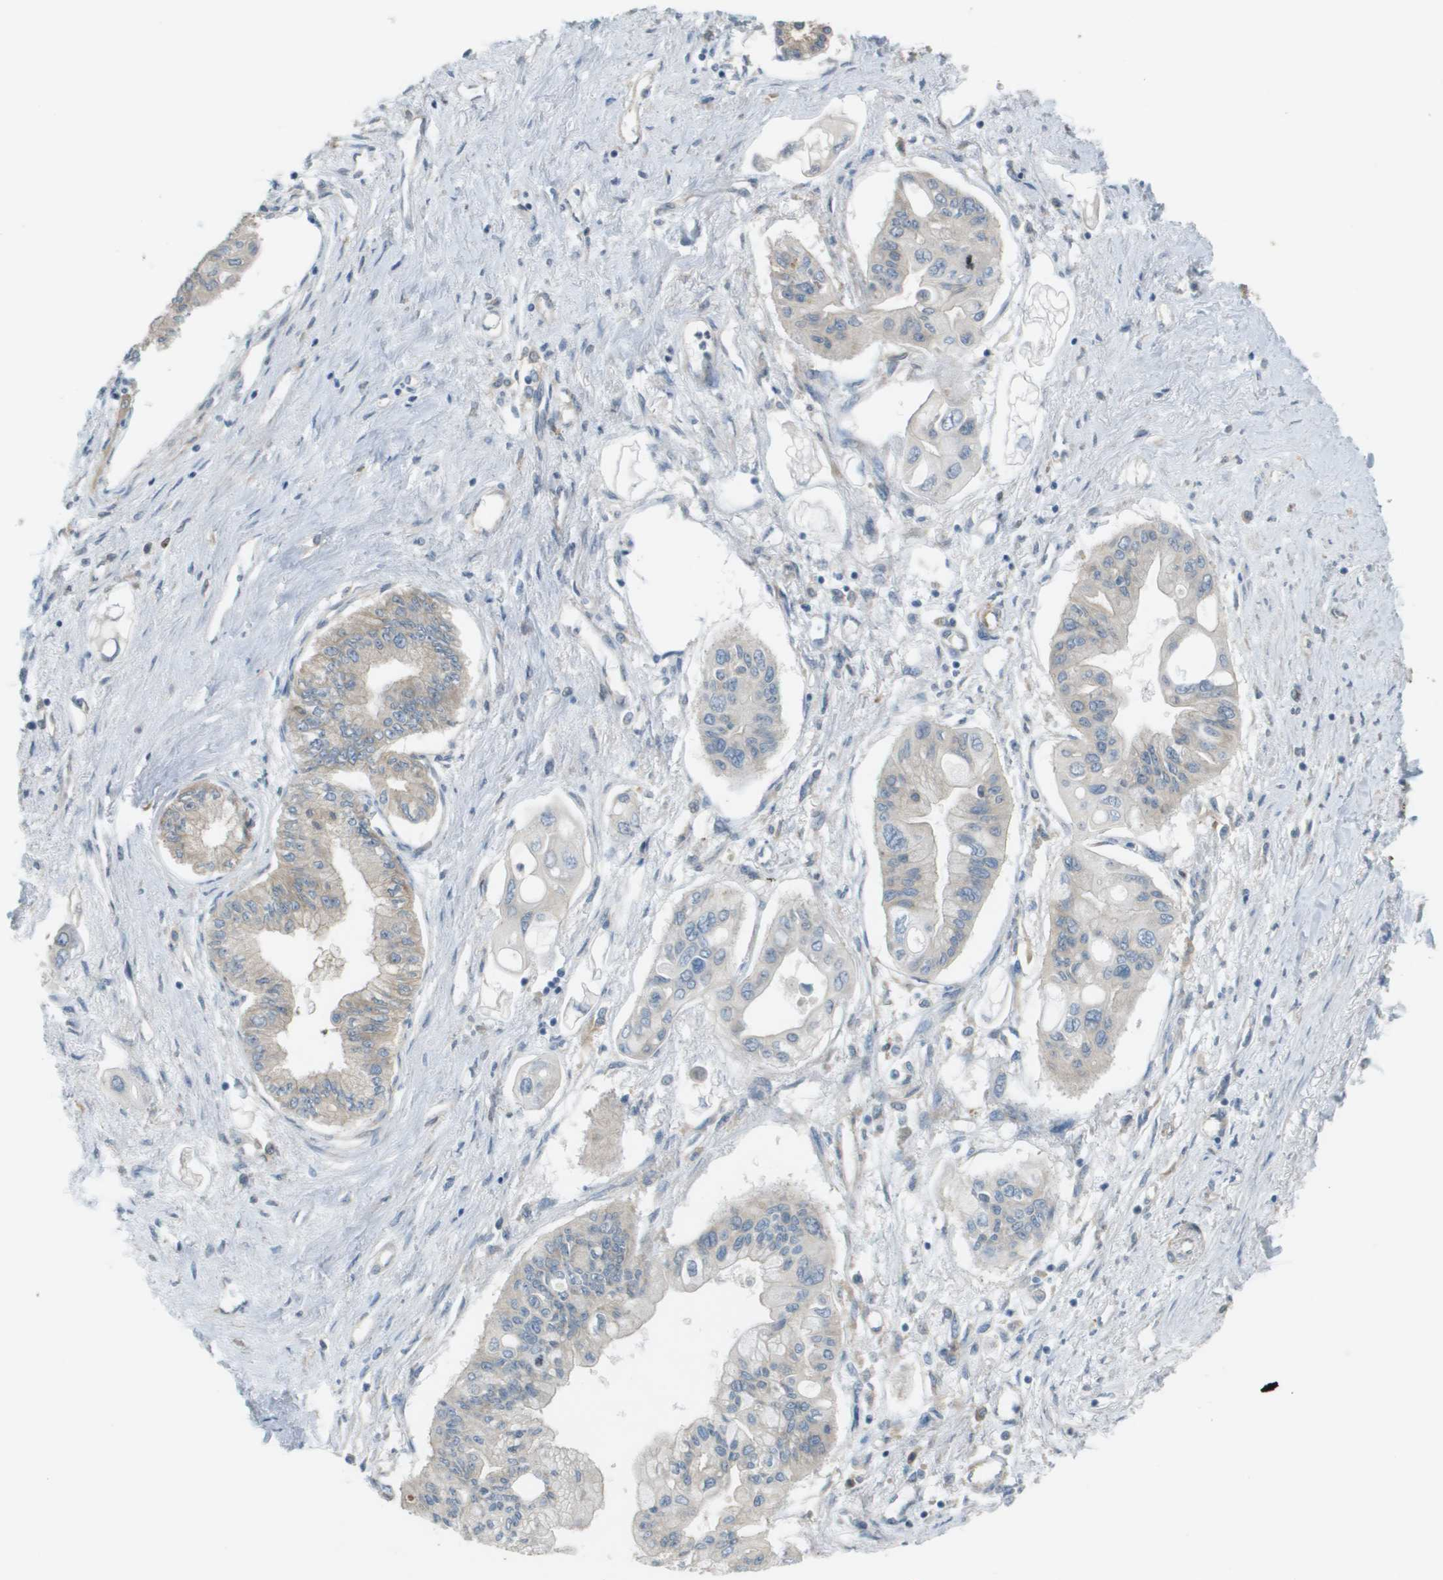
{"staining": {"intensity": "weak", "quantity": "25%-75%", "location": "cytoplasmic/membranous"}, "tissue": "pancreatic cancer", "cell_type": "Tumor cells", "image_type": "cancer", "snomed": [{"axis": "morphology", "description": "Adenocarcinoma, NOS"}, {"axis": "topography", "description": "Pancreas"}], "caption": "High-magnification brightfield microscopy of adenocarcinoma (pancreatic) stained with DAB (3,3'-diaminobenzidine) (brown) and counterstained with hematoxylin (blue). tumor cells exhibit weak cytoplasmic/membranous expression is present in about25%-75% of cells.", "gene": "CORO1B", "patient": {"sex": "female", "age": 77}}